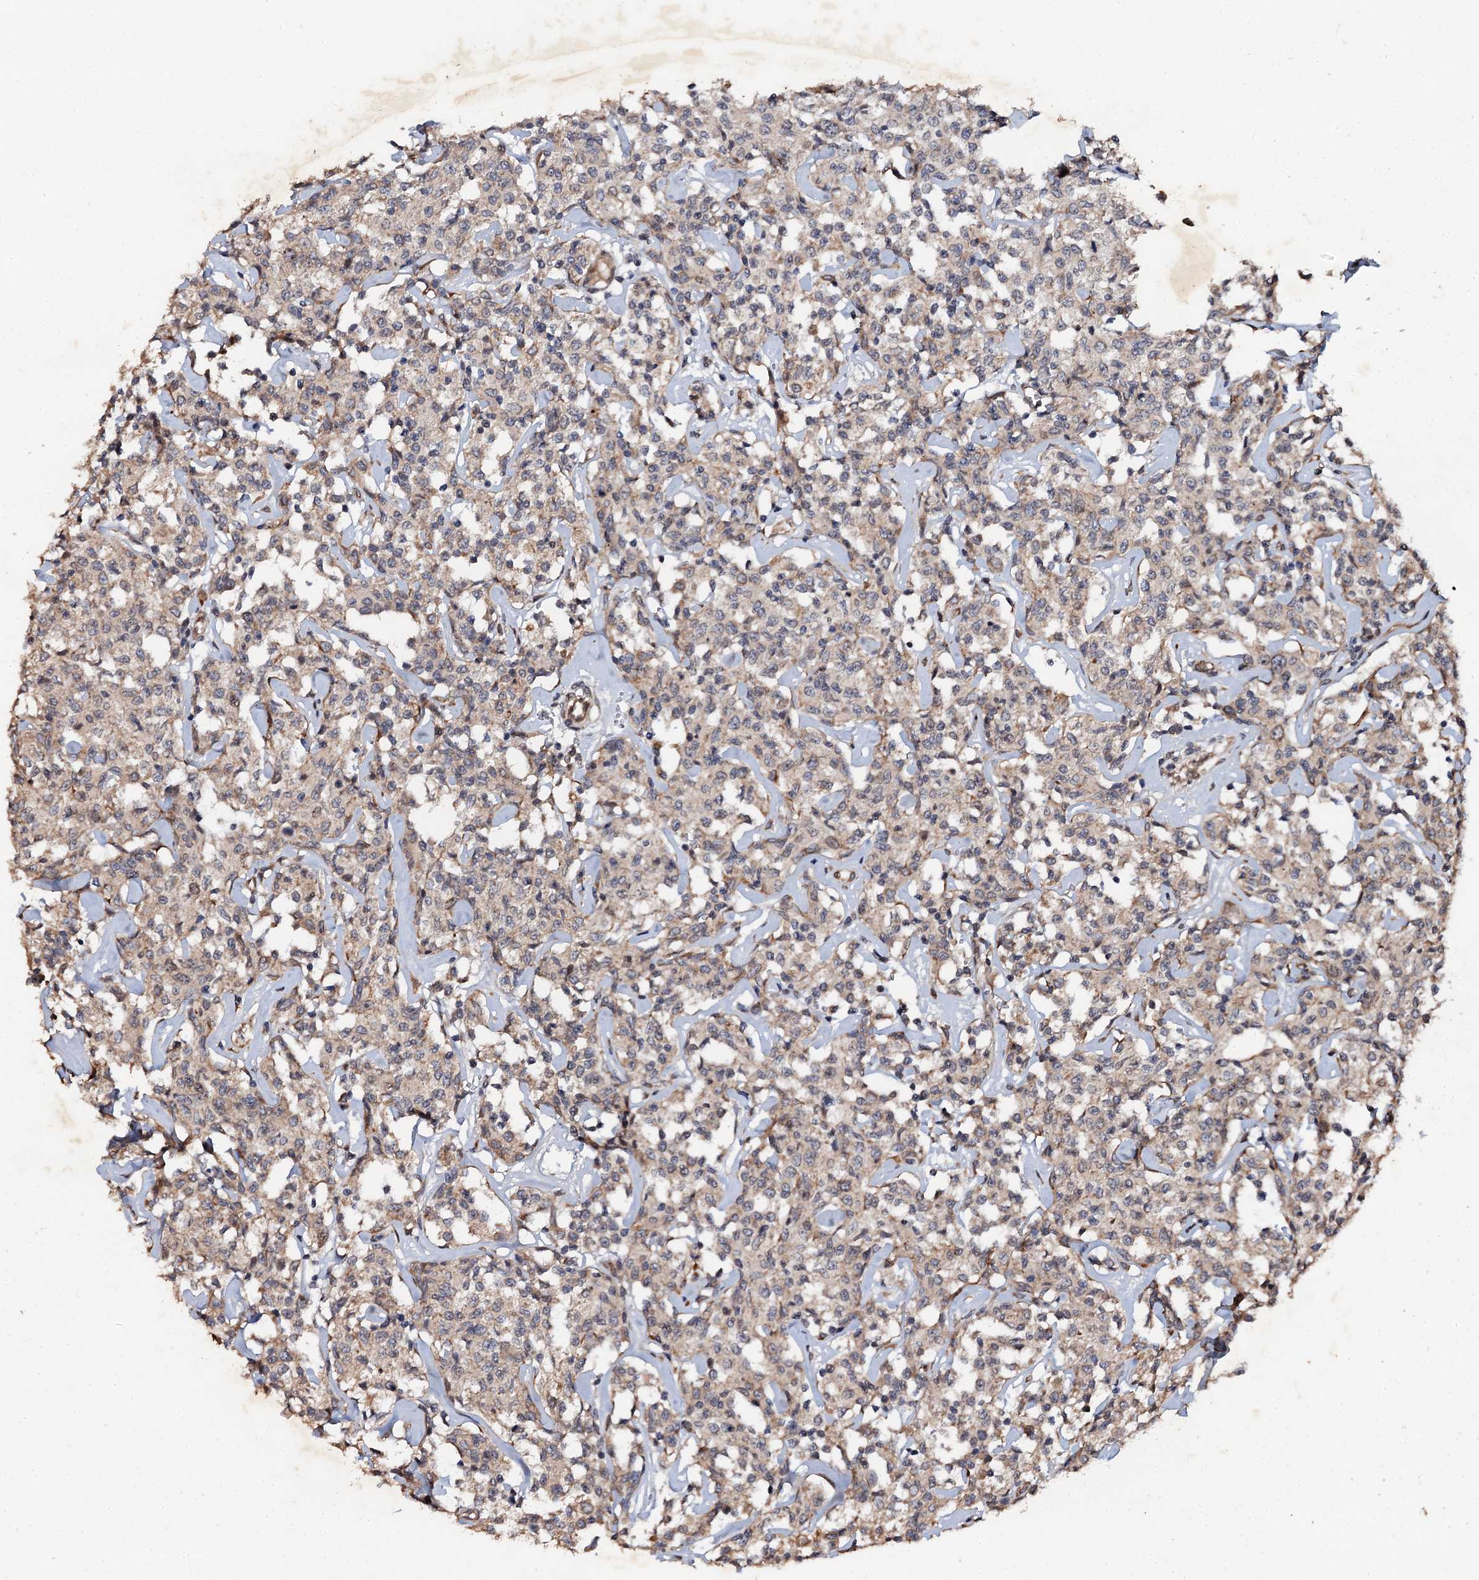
{"staining": {"intensity": "negative", "quantity": "none", "location": "none"}, "tissue": "lymphoma", "cell_type": "Tumor cells", "image_type": "cancer", "snomed": [{"axis": "morphology", "description": "Malignant lymphoma, non-Hodgkin's type, Low grade"}, {"axis": "topography", "description": "Small intestine"}], "caption": "Immunohistochemical staining of lymphoma demonstrates no significant staining in tumor cells.", "gene": "ADAMTS10", "patient": {"sex": "female", "age": 59}}